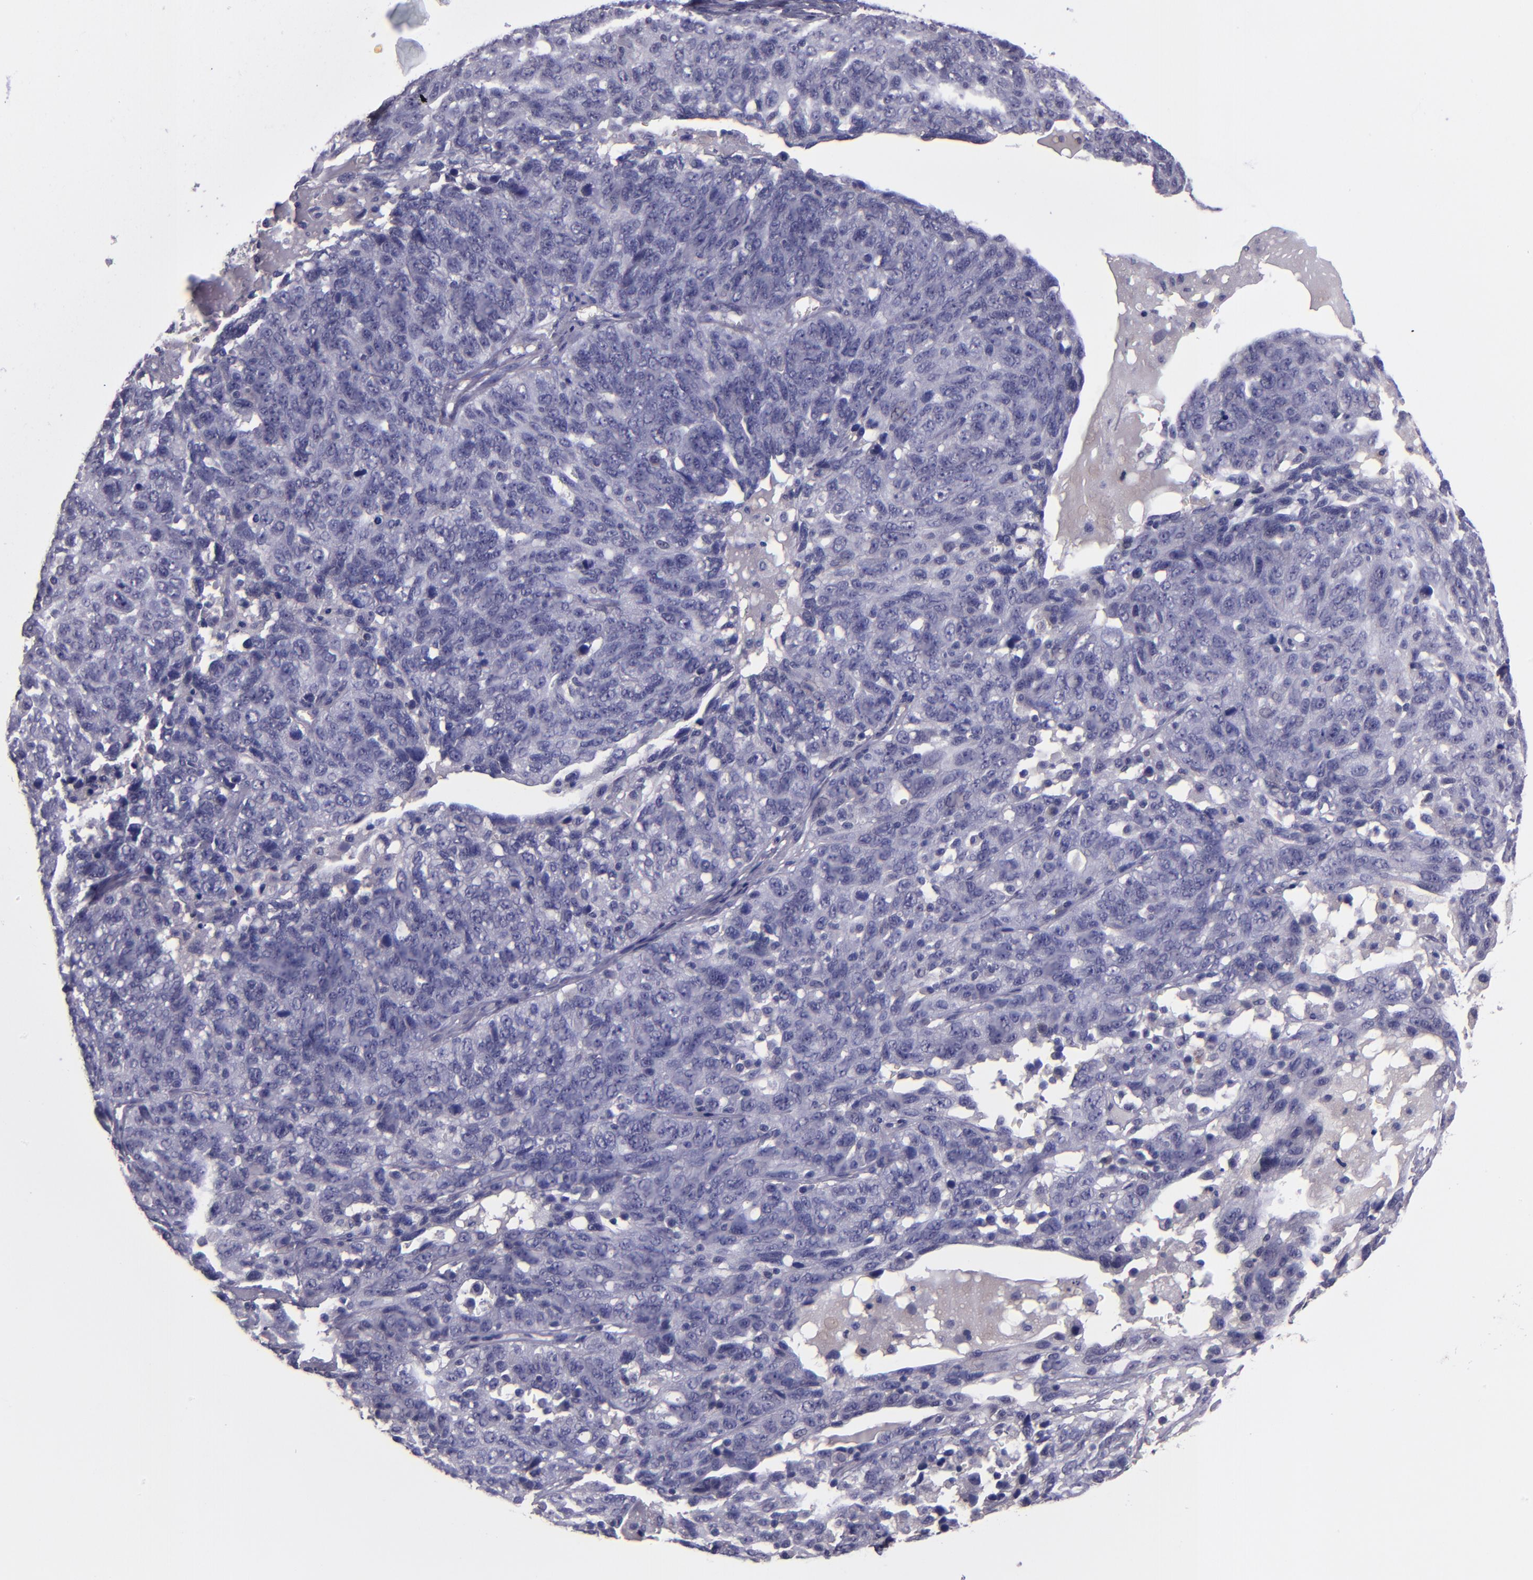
{"staining": {"intensity": "negative", "quantity": "none", "location": "none"}, "tissue": "ovarian cancer", "cell_type": "Tumor cells", "image_type": "cancer", "snomed": [{"axis": "morphology", "description": "Cystadenocarcinoma, serous, NOS"}, {"axis": "topography", "description": "Ovary"}], "caption": "A micrograph of human ovarian cancer is negative for staining in tumor cells.", "gene": "CEBPE", "patient": {"sex": "female", "age": 71}}